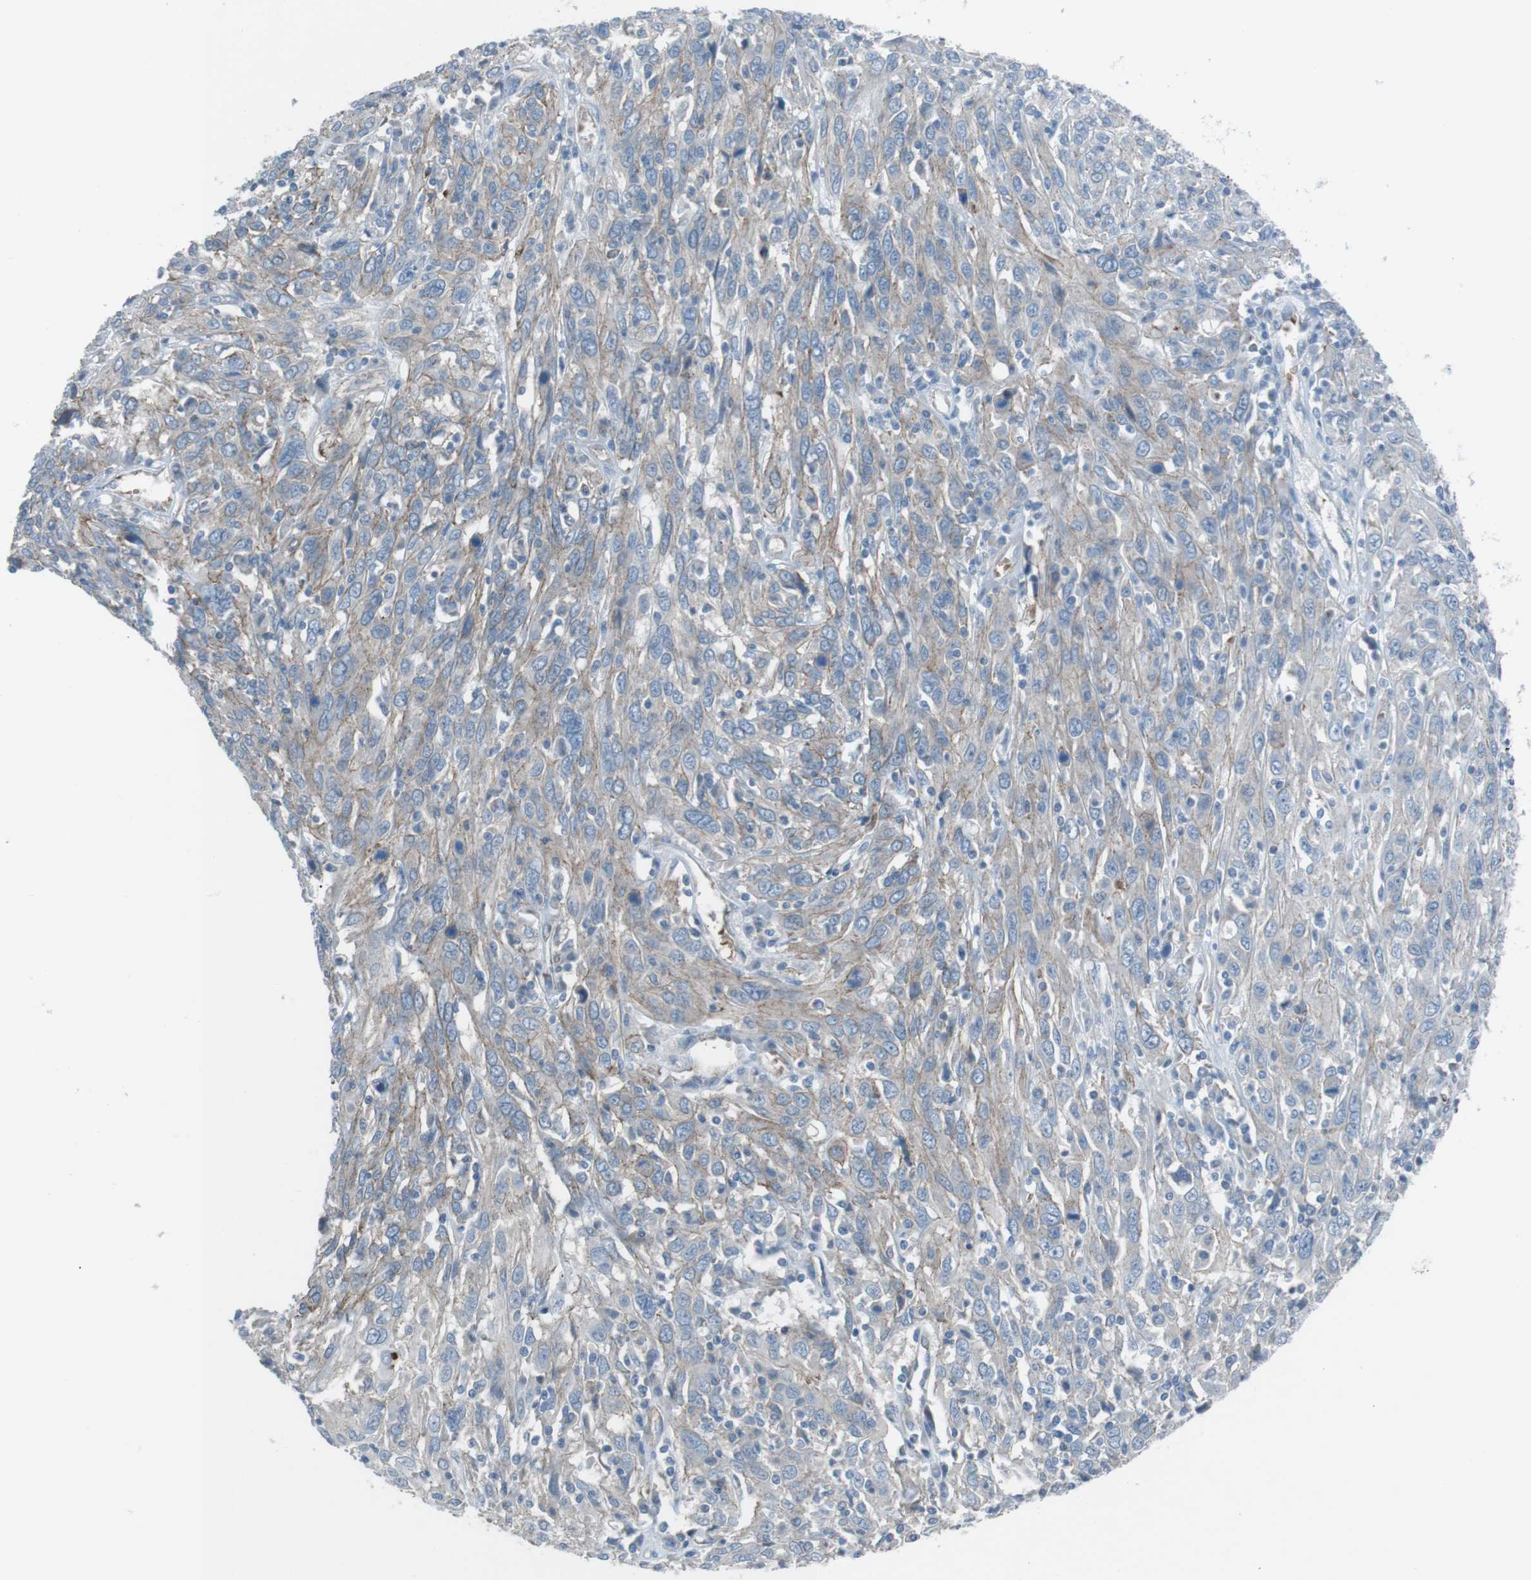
{"staining": {"intensity": "weak", "quantity": "<25%", "location": "cytoplasmic/membranous"}, "tissue": "cervical cancer", "cell_type": "Tumor cells", "image_type": "cancer", "snomed": [{"axis": "morphology", "description": "Squamous cell carcinoma, NOS"}, {"axis": "topography", "description": "Cervix"}], "caption": "The immunohistochemistry (IHC) micrograph has no significant staining in tumor cells of cervical cancer tissue.", "gene": "SPTA1", "patient": {"sex": "female", "age": 46}}